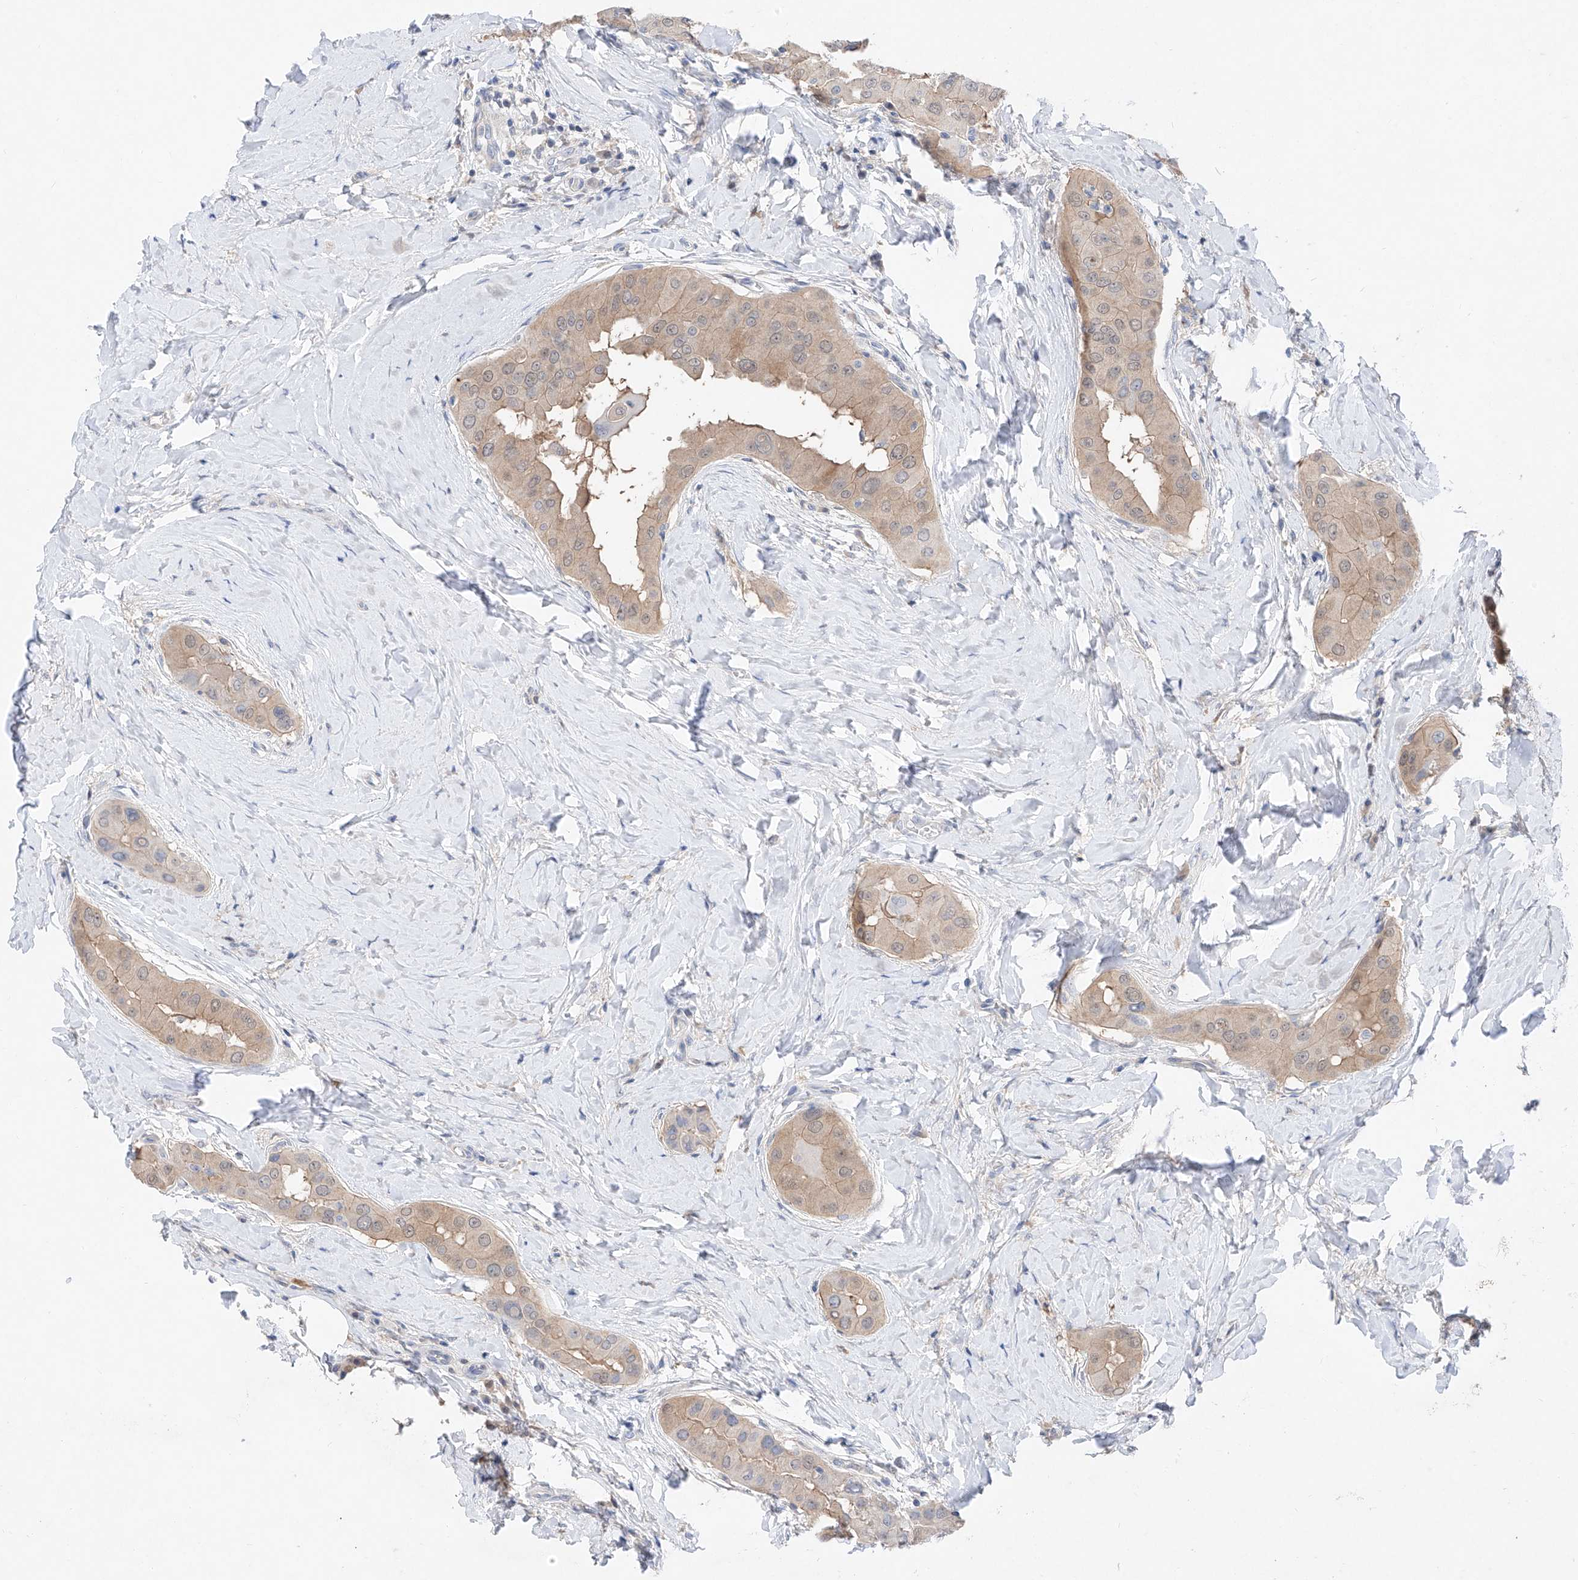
{"staining": {"intensity": "weak", "quantity": ">75%", "location": "cytoplasmic/membranous"}, "tissue": "thyroid cancer", "cell_type": "Tumor cells", "image_type": "cancer", "snomed": [{"axis": "morphology", "description": "Papillary adenocarcinoma, NOS"}, {"axis": "topography", "description": "Thyroid gland"}], "caption": "A low amount of weak cytoplasmic/membranous positivity is seen in approximately >75% of tumor cells in thyroid cancer (papillary adenocarcinoma) tissue.", "gene": "FUCA2", "patient": {"sex": "male", "age": 33}}